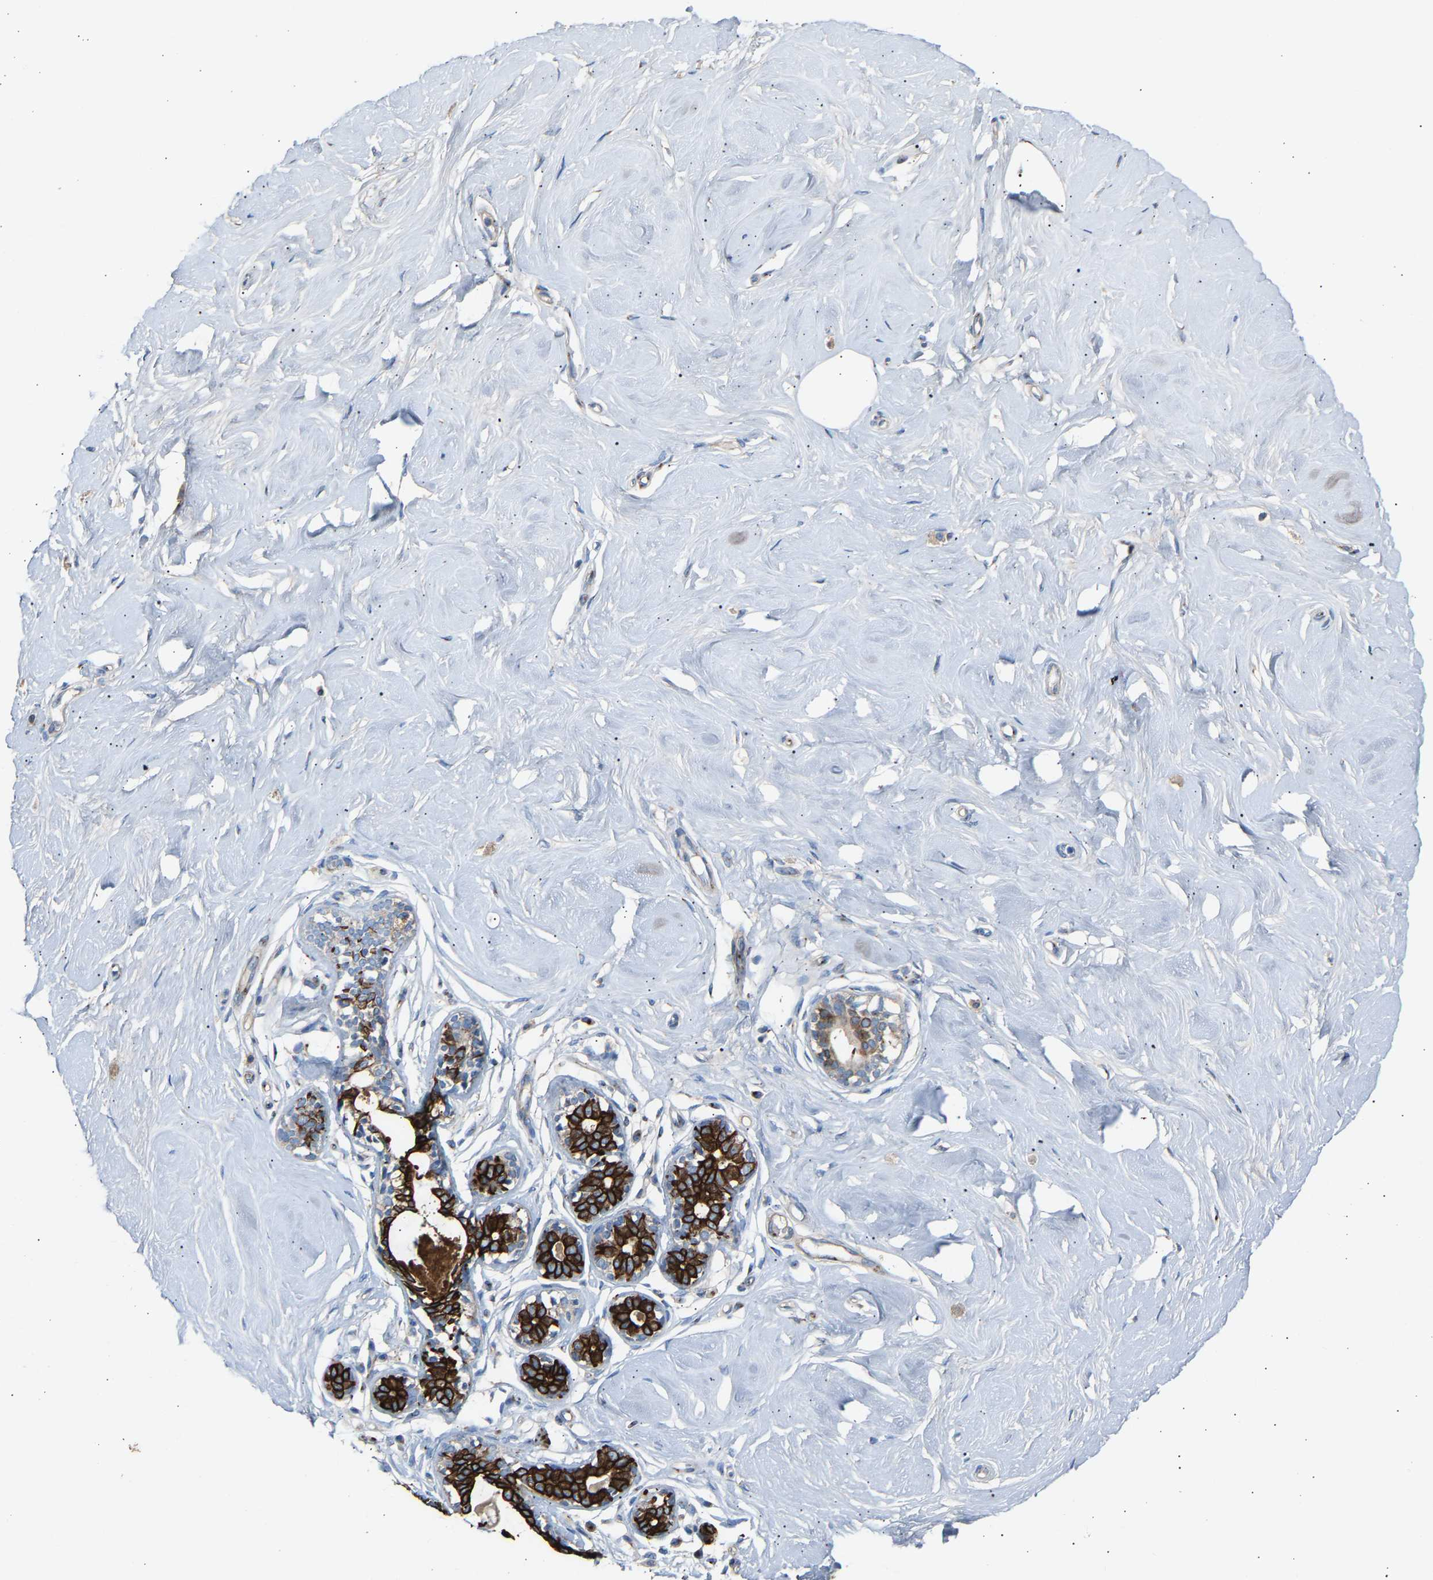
{"staining": {"intensity": "moderate", "quantity": "<25%", "location": "cytoplasmic/membranous"}, "tissue": "breast", "cell_type": "Adipocytes", "image_type": "normal", "snomed": [{"axis": "morphology", "description": "Normal tissue, NOS"}, {"axis": "topography", "description": "Breast"}], "caption": "Protein analysis of normal breast reveals moderate cytoplasmic/membranous staining in about <25% of adipocytes.", "gene": "CYREN", "patient": {"sex": "female", "age": 23}}